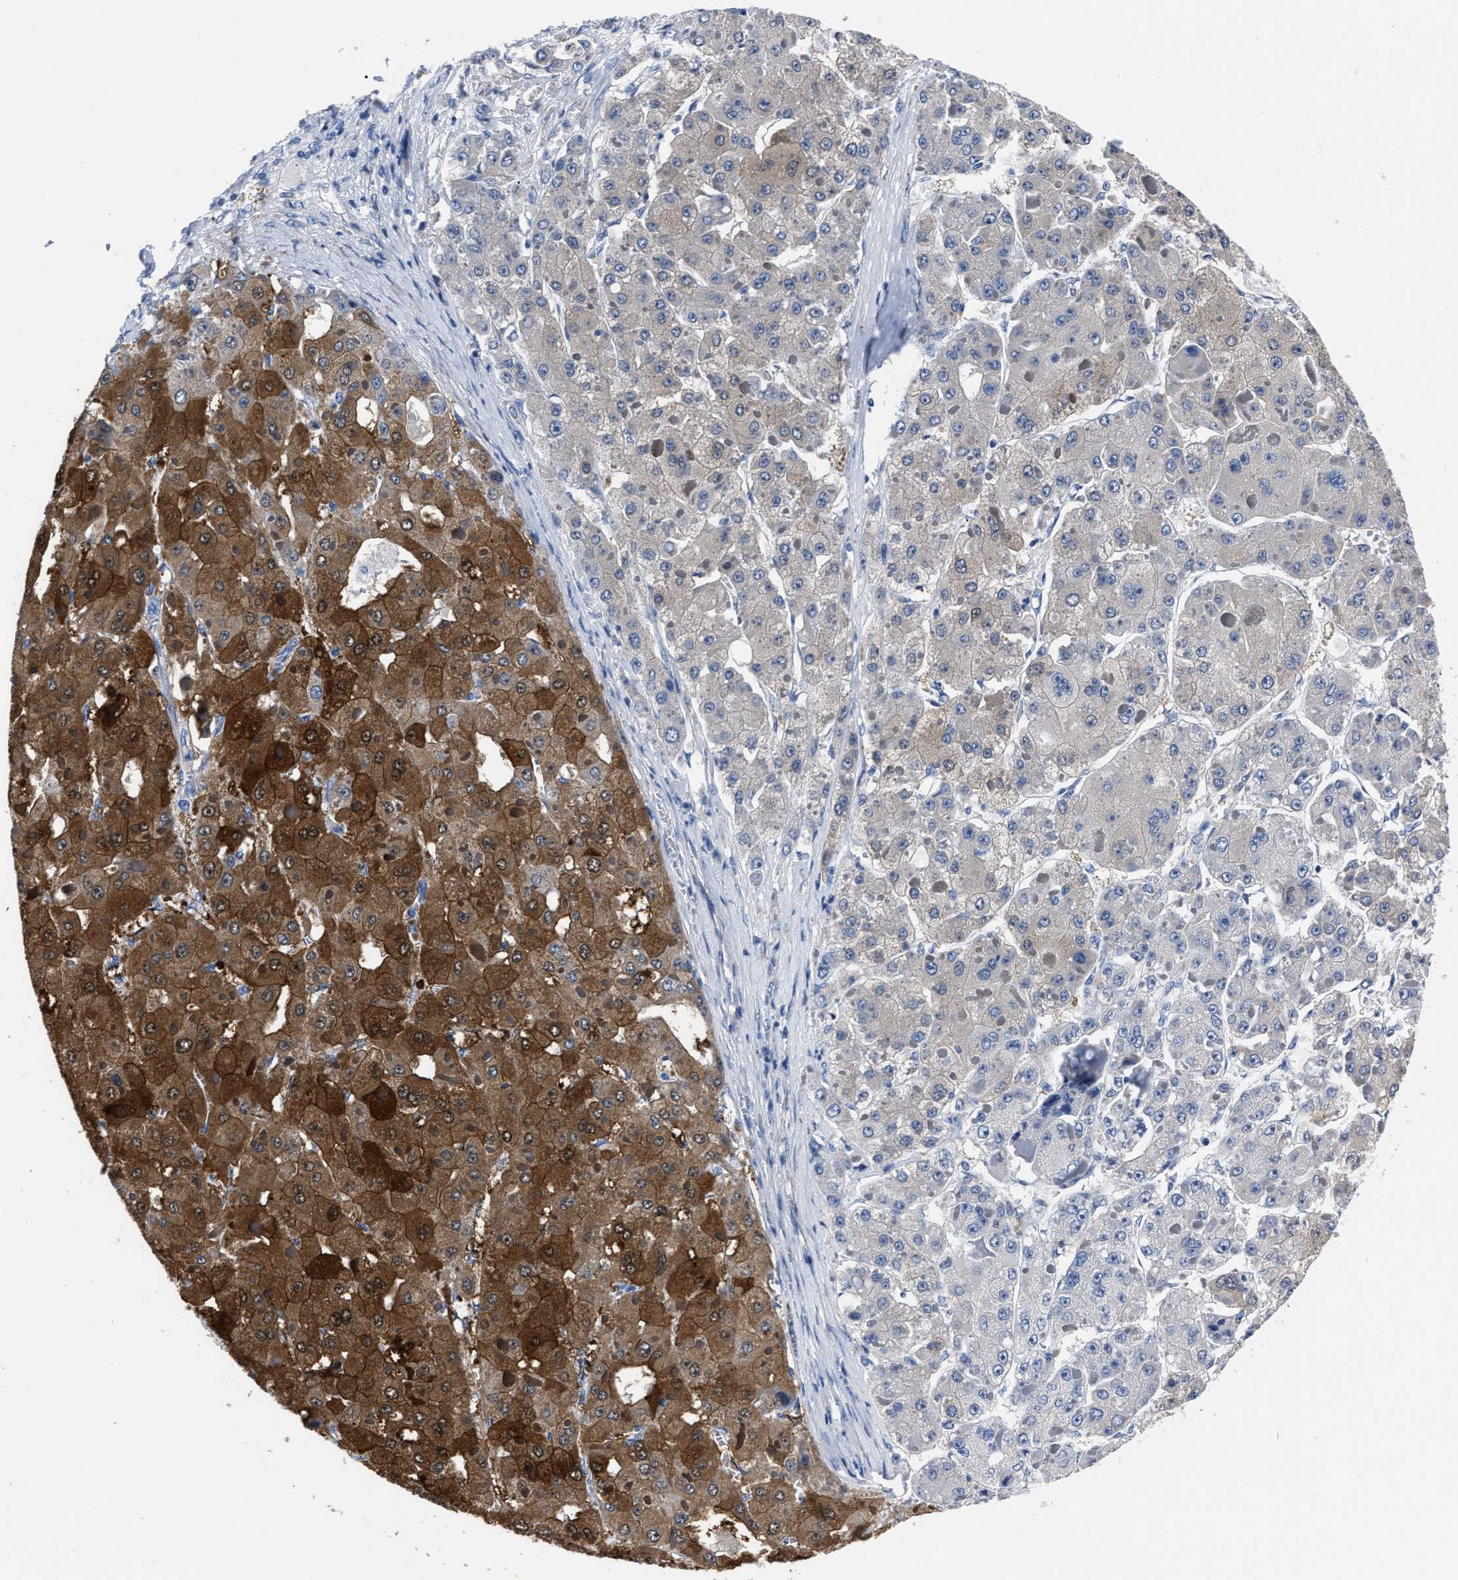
{"staining": {"intensity": "moderate", "quantity": "25%-75%", "location": "cytoplasmic/membranous,nuclear"}, "tissue": "liver cancer", "cell_type": "Tumor cells", "image_type": "cancer", "snomed": [{"axis": "morphology", "description": "Carcinoma, Hepatocellular, NOS"}, {"axis": "topography", "description": "Liver"}], "caption": "Liver cancer stained with IHC shows moderate cytoplasmic/membranous and nuclear positivity in about 25%-75% of tumor cells.", "gene": "MOV10L1", "patient": {"sex": "female", "age": 73}}